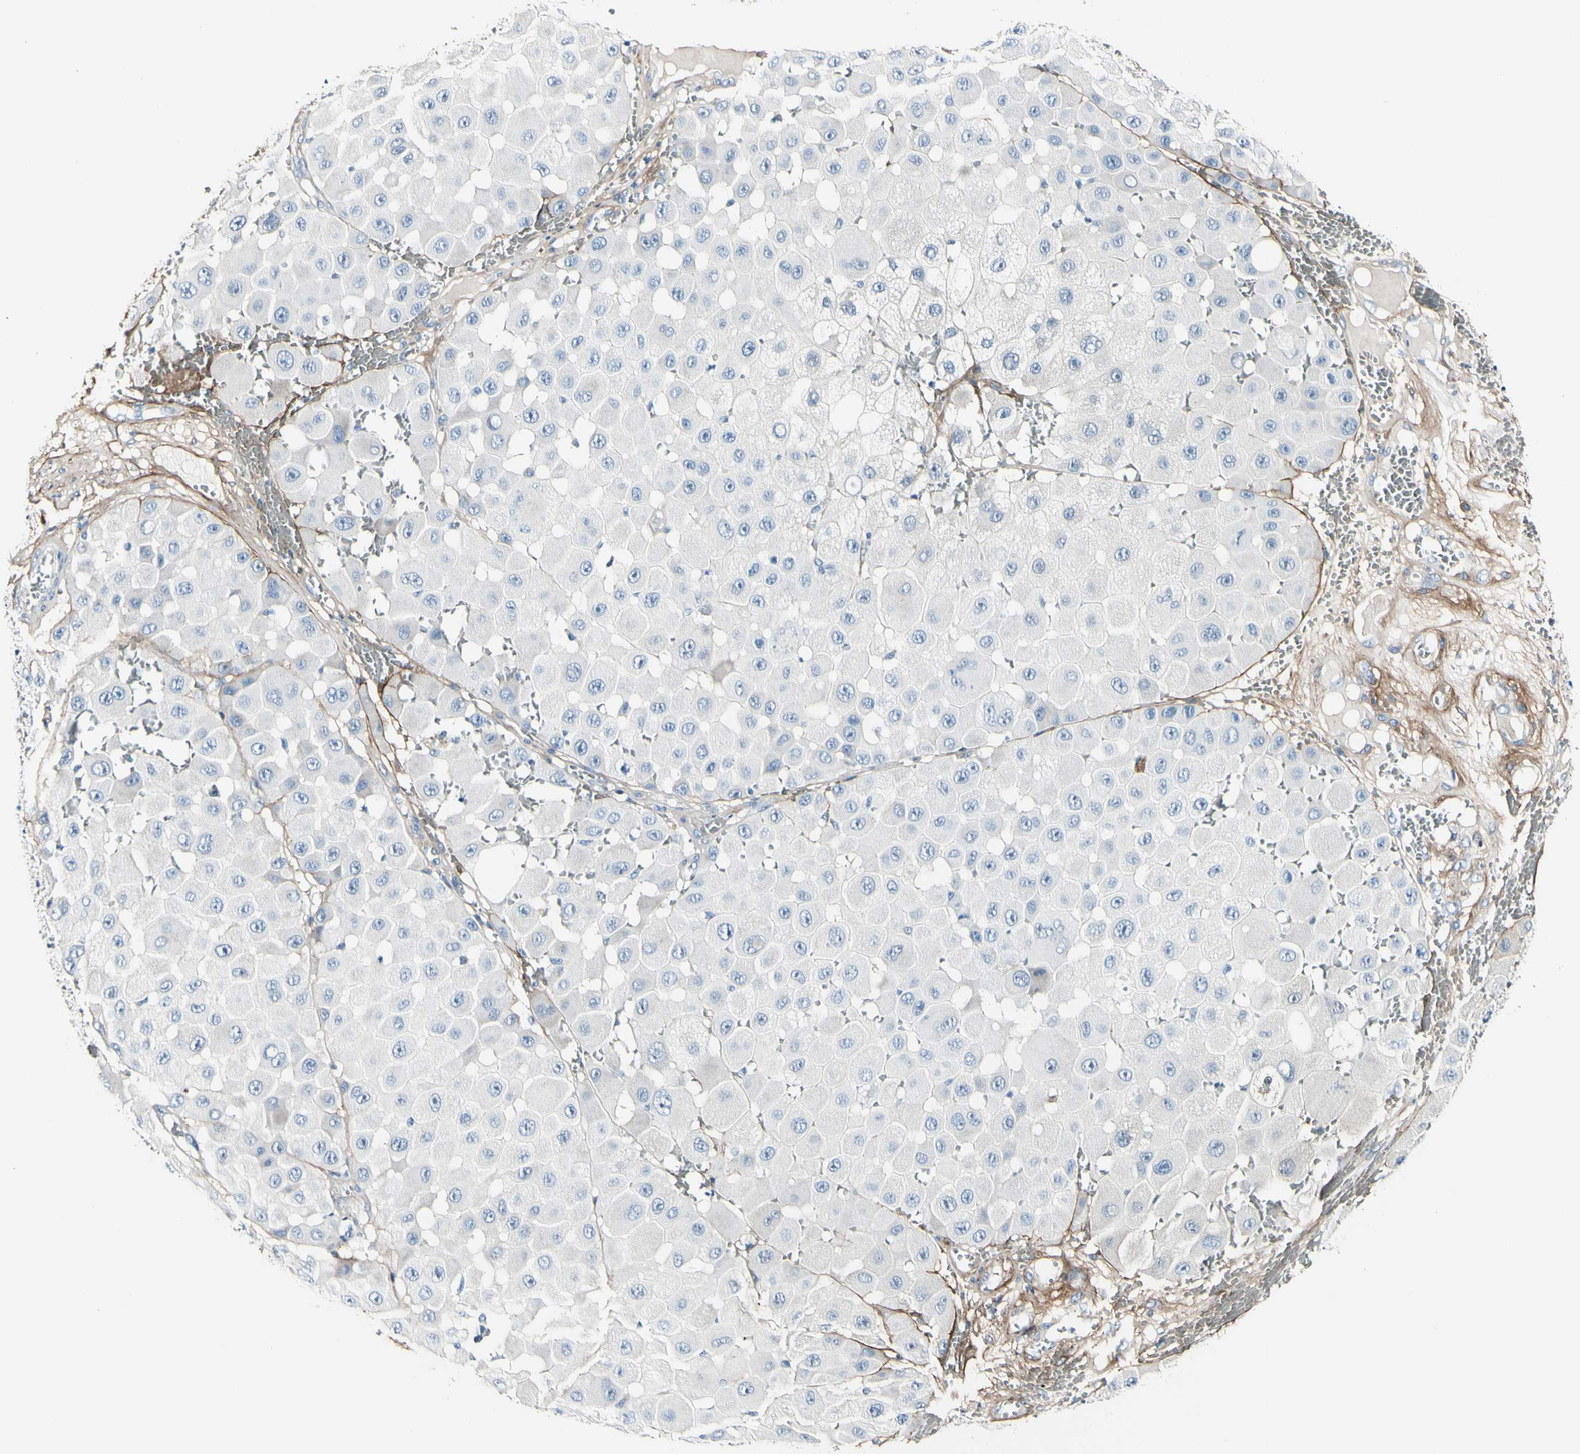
{"staining": {"intensity": "negative", "quantity": "none", "location": "none"}, "tissue": "melanoma", "cell_type": "Tumor cells", "image_type": "cancer", "snomed": [{"axis": "morphology", "description": "Malignant melanoma, NOS"}, {"axis": "topography", "description": "Skin"}], "caption": "Tumor cells show no significant expression in melanoma. (Immunohistochemistry (ihc), brightfield microscopy, high magnification).", "gene": "COL6A3", "patient": {"sex": "female", "age": 81}}